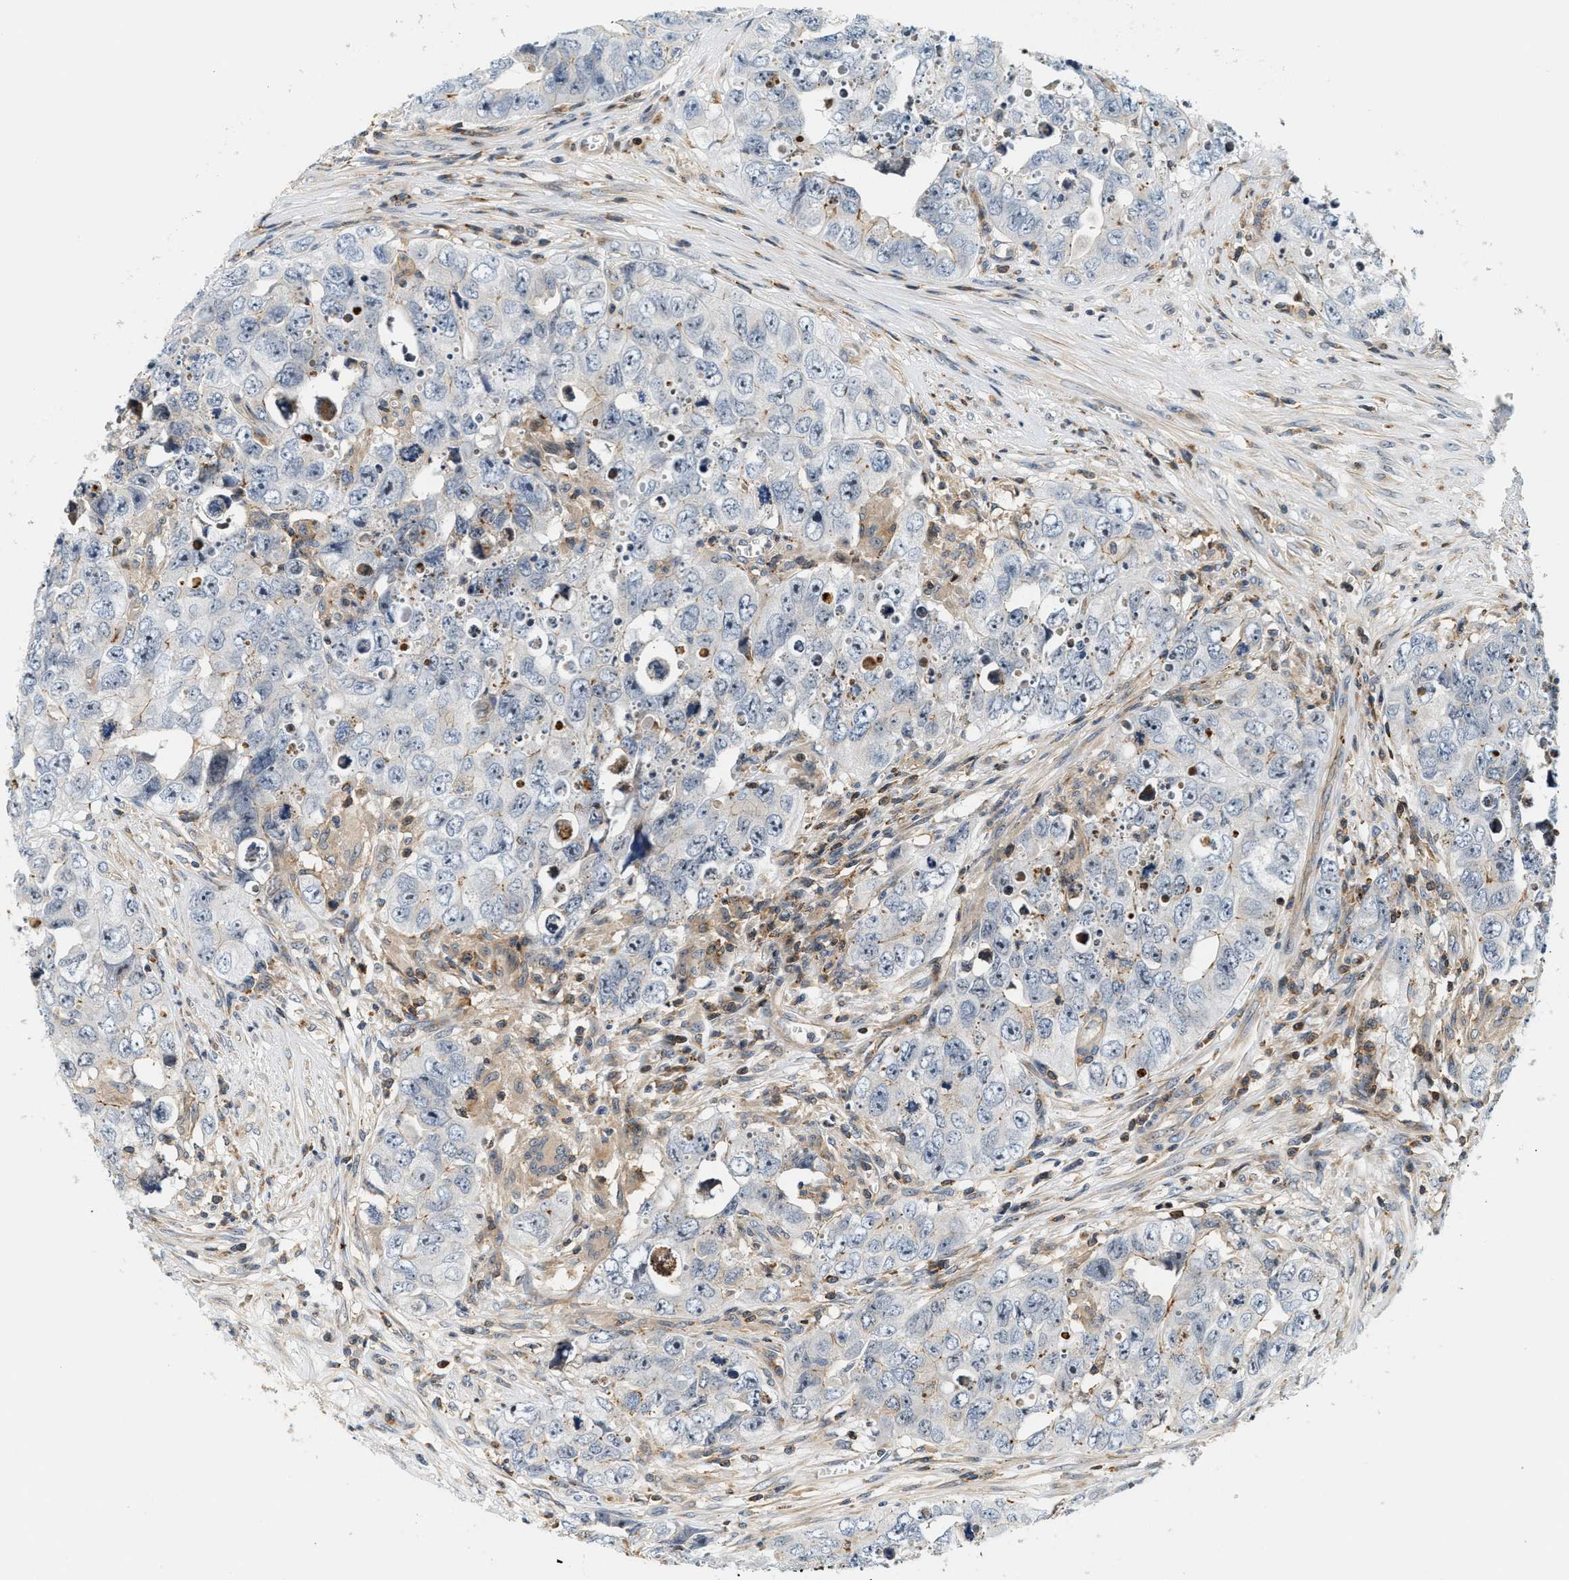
{"staining": {"intensity": "negative", "quantity": "none", "location": "none"}, "tissue": "testis cancer", "cell_type": "Tumor cells", "image_type": "cancer", "snomed": [{"axis": "morphology", "description": "Seminoma, NOS"}, {"axis": "morphology", "description": "Carcinoma, Embryonal, NOS"}, {"axis": "topography", "description": "Testis"}], "caption": "Testis seminoma was stained to show a protein in brown. There is no significant expression in tumor cells. (DAB (3,3'-diaminobenzidine) IHC visualized using brightfield microscopy, high magnification).", "gene": "SAMD9", "patient": {"sex": "male", "age": 43}}